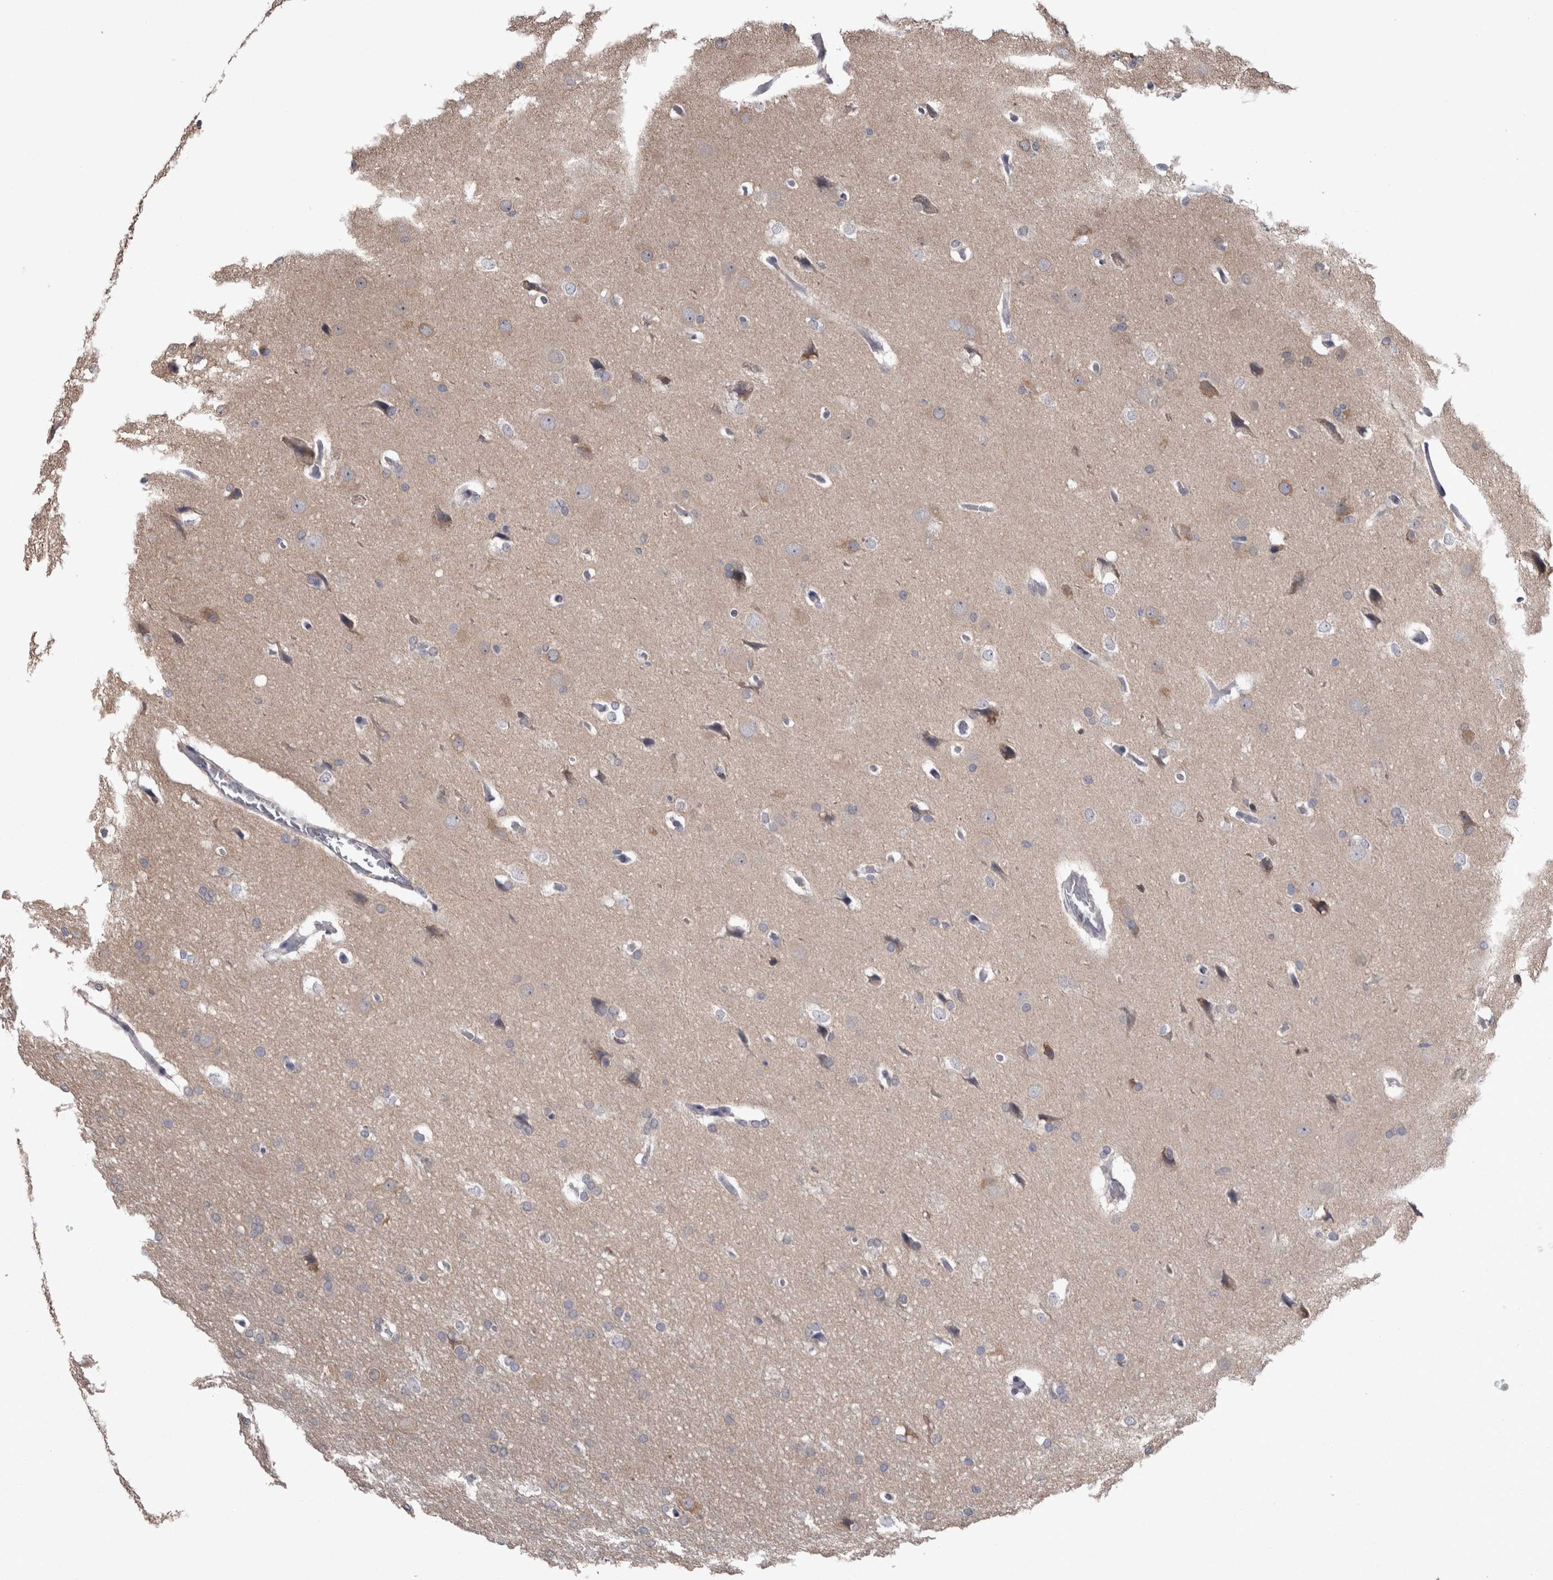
{"staining": {"intensity": "negative", "quantity": "none", "location": "none"}, "tissue": "glioma", "cell_type": "Tumor cells", "image_type": "cancer", "snomed": [{"axis": "morphology", "description": "Glioma, malignant, Low grade"}, {"axis": "topography", "description": "Brain"}], "caption": "A histopathology image of human glioma is negative for staining in tumor cells.", "gene": "DDX6", "patient": {"sex": "female", "age": 37}}